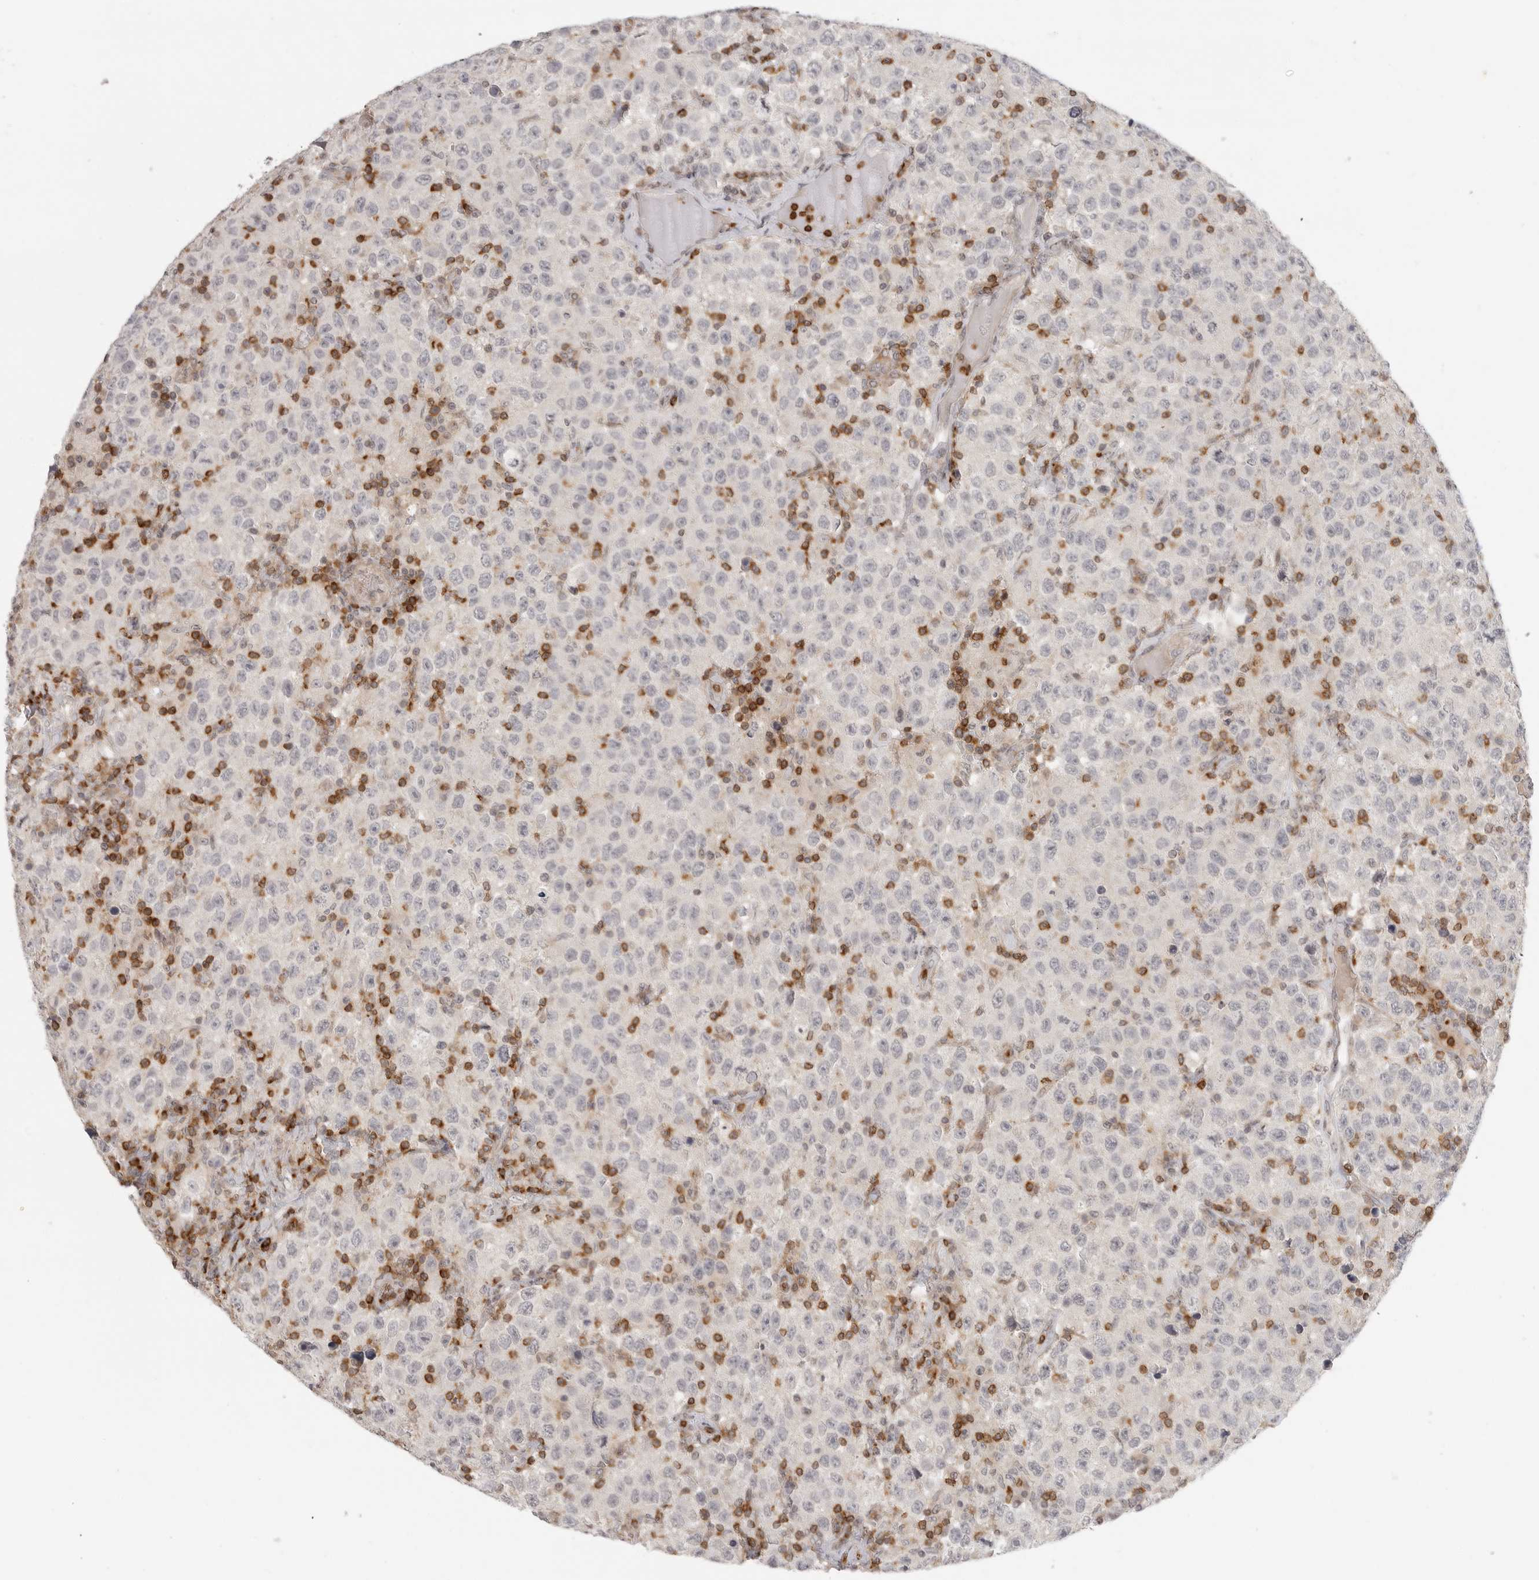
{"staining": {"intensity": "negative", "quantity": "none", "location": "none"}, "tissue": "testis cancer", "cell_type": "Tumor cells", "image_type": "cancer", "snomed": [{"axis": "morphology", "description": "Seminoma, NOS"}, {"axis": "topography", "description": "Testis"}], "caption": "Seminoma (testis) was stained to show a protein in brown. There is no significant positivity in tumor cells.", "gene": "SH3KBP1", "patient": {"sex": "male", "age": 41}}